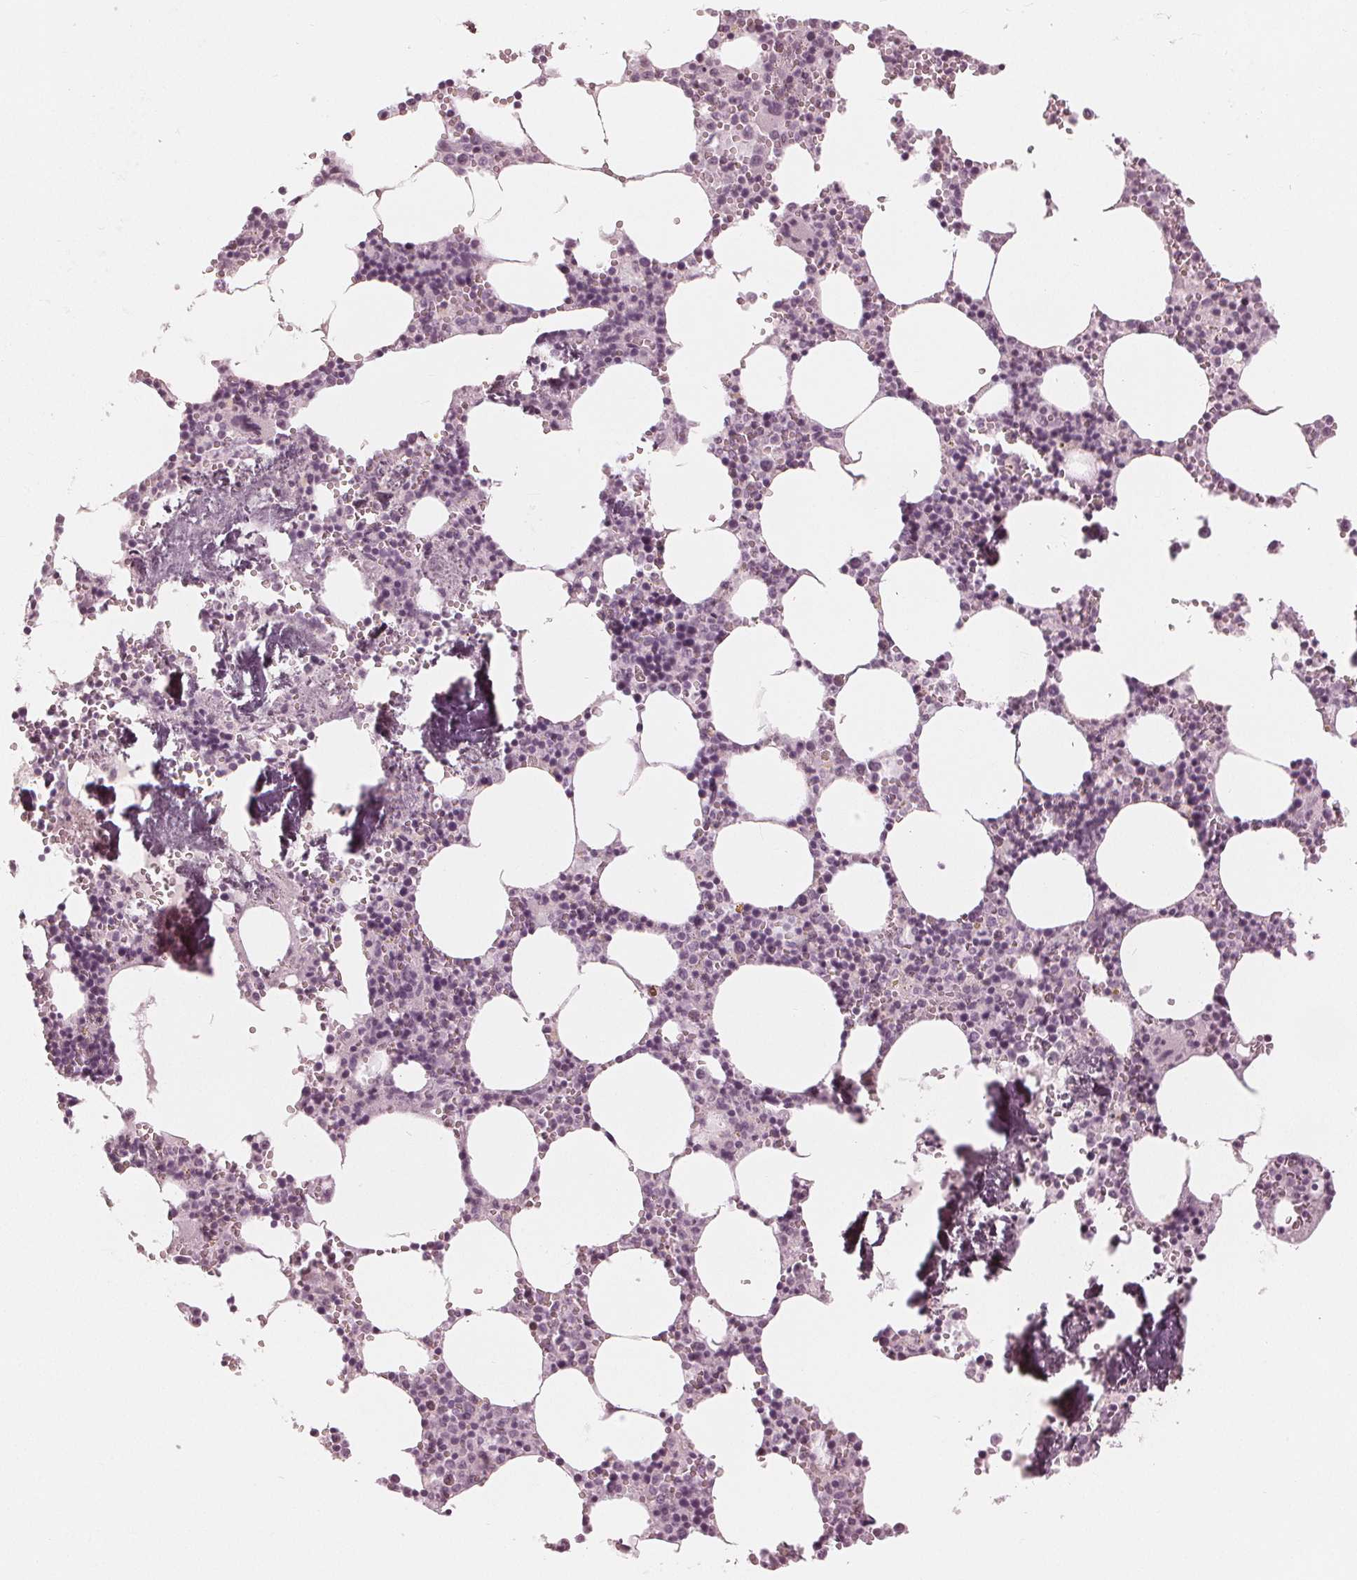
{"staining": {"intensity": "negative", "quantity": "none", "location": "none"}, "tissue": "bone marrow", "cell_type": "Hematopoietic cells", "image_type": "normal", "snomed": [{"axis": "morphology", "description": "Normal tissue, NOS"}, {"axis": "topography", "description": "Bone marrow"}], "caption": "Immunohistochemical staining of benign human bone marrow shows no significant expression in hematopoietic cells.", "gene": "PAEP", "patient": {"sex": "male", "age": 54}}